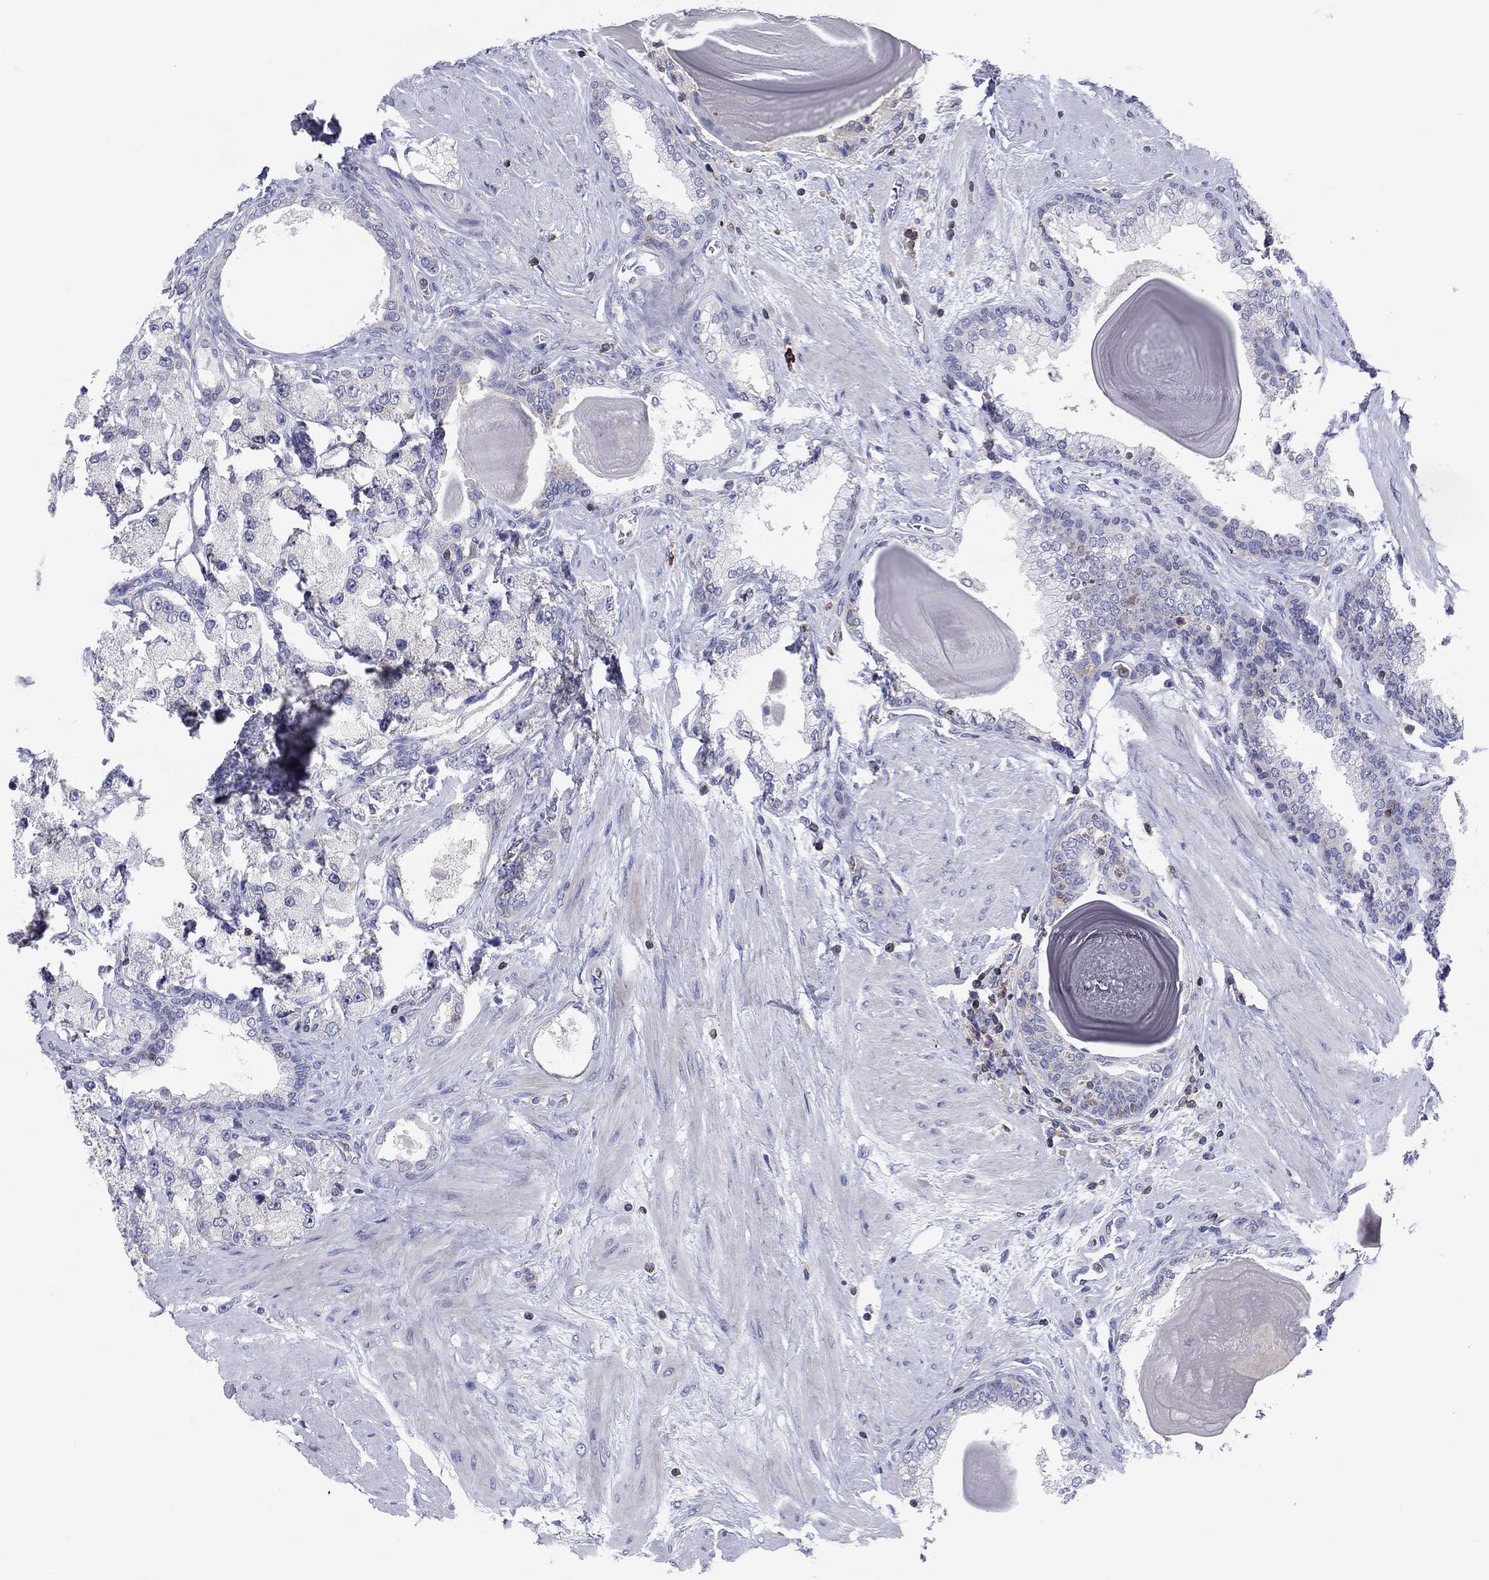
{"staining": {"intensity": "negative", "quantity": "none", "location": "none"}, "tissue": "prostate cancer", "cell_type": "Tumor cells", "image_type": "cancer", "snomed": [{"axis": "morphology", "description": "Adenocarcinoma, NOS"}, {"axis": "topography", "description": "Prostate and seminal vesicle, NOS"}, {"axis": "topography", "description": "Prostate"}], "caption": "Immunohistochemistry (IHC) histopathology image of neoplastic tissue: adenocarcinoma (prostate) stained with DAB exhibits no significant protein staining in tumor cells.", "gene": "PVR", "patient": {"sex": "male", "age": 64}}